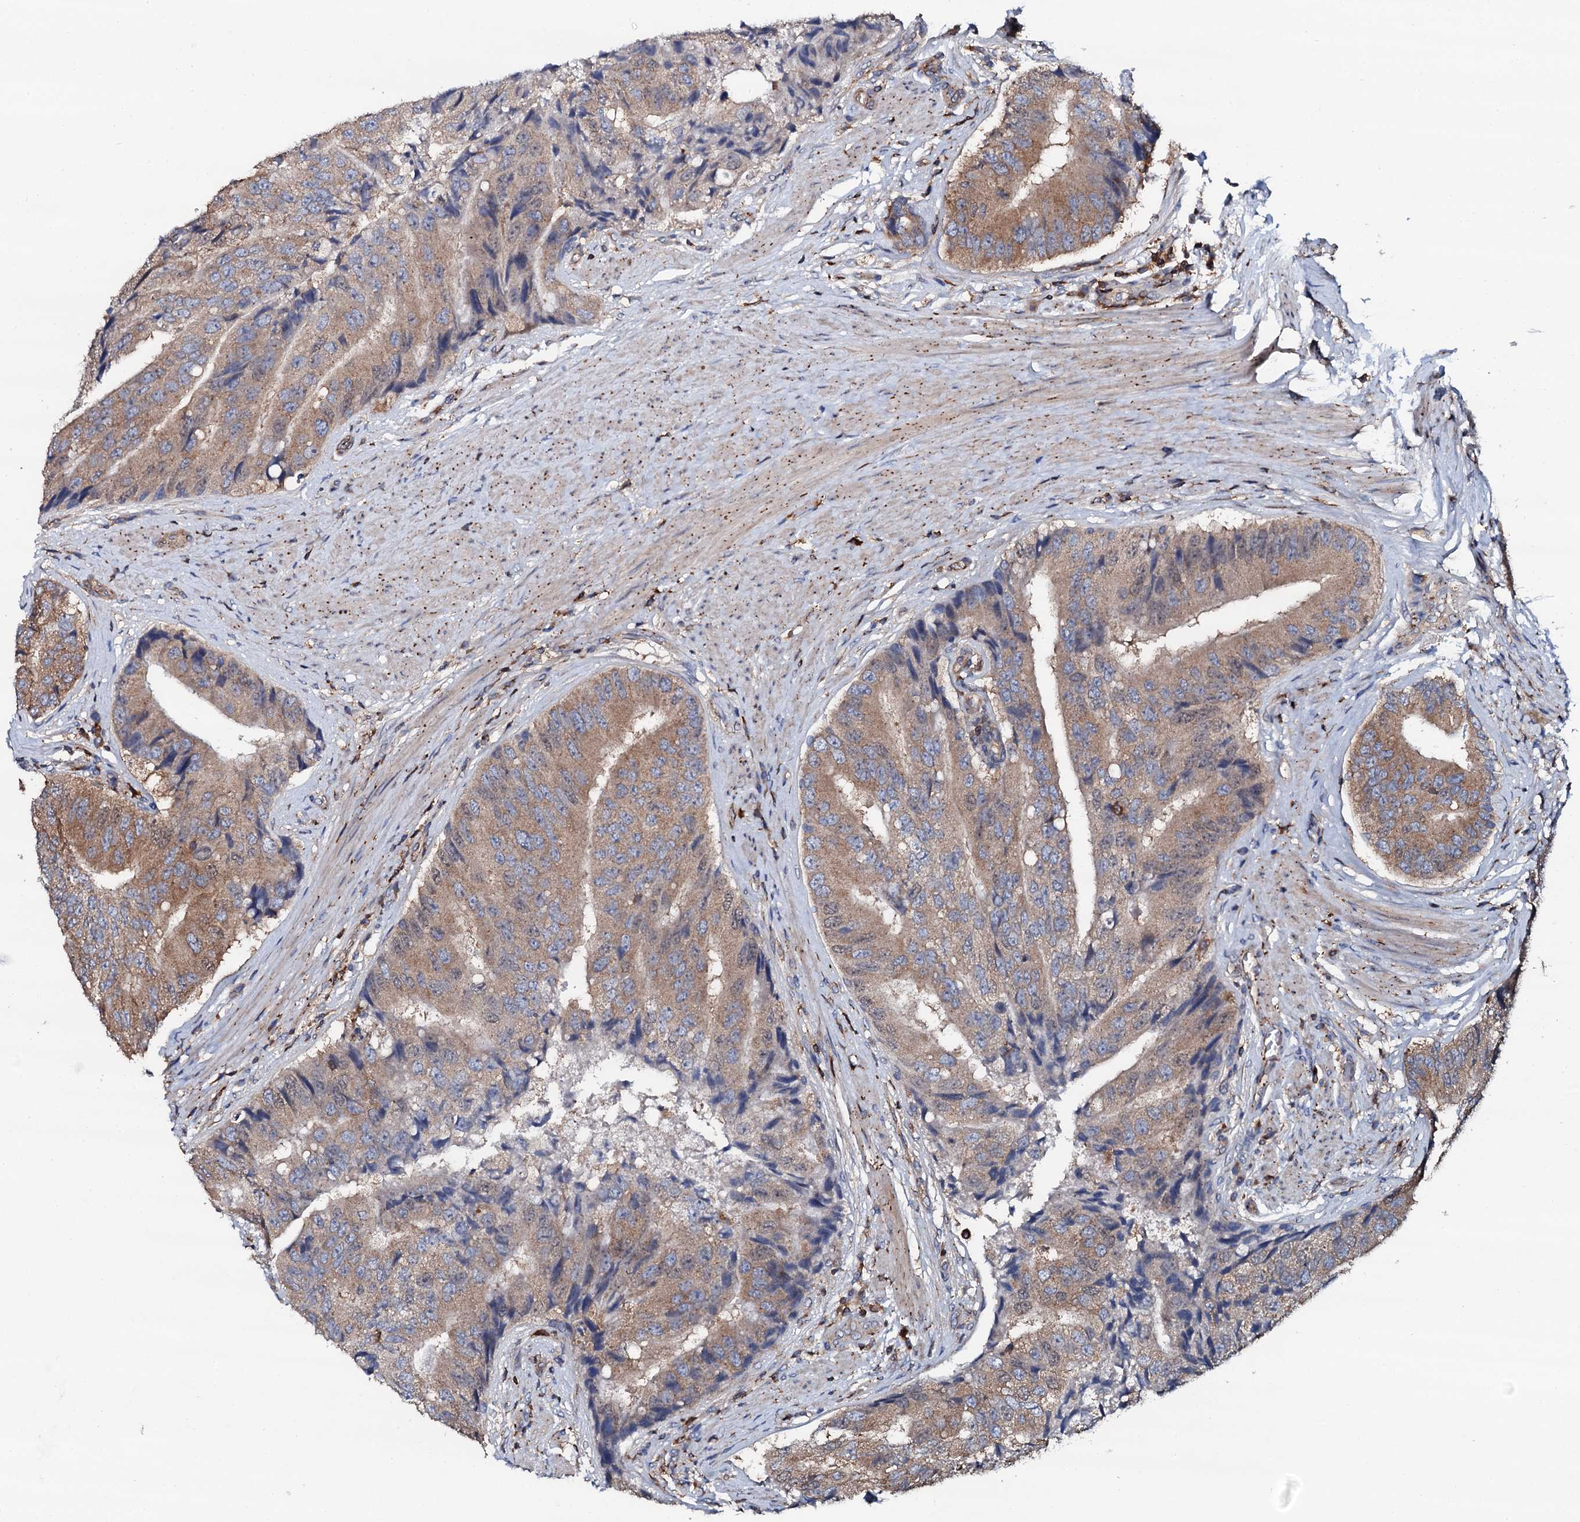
{"staining": {"intensity": "moderate", "quantity": ">75%", "location": "cytoplasmic/membranous"}, "tissue": "prostate cancer", "cell_type": "Tumor cells", "image_type": "cancer", "snomed": [{"axis": "morphology", "description": "Adenocarcinoma, High grade"}, {"axis": "topography", "description": "Prostate"}], "caption": "Approximately >75% of tumor cells in human adenocarcinoma (high-grade) (prostate) demonstrate moderate cytoplasmic/membranous protein positivity as visualized by brown immunohistochemical staining.", "gene": "GRK2", "patient": {"sex": "male", "age": 70}}